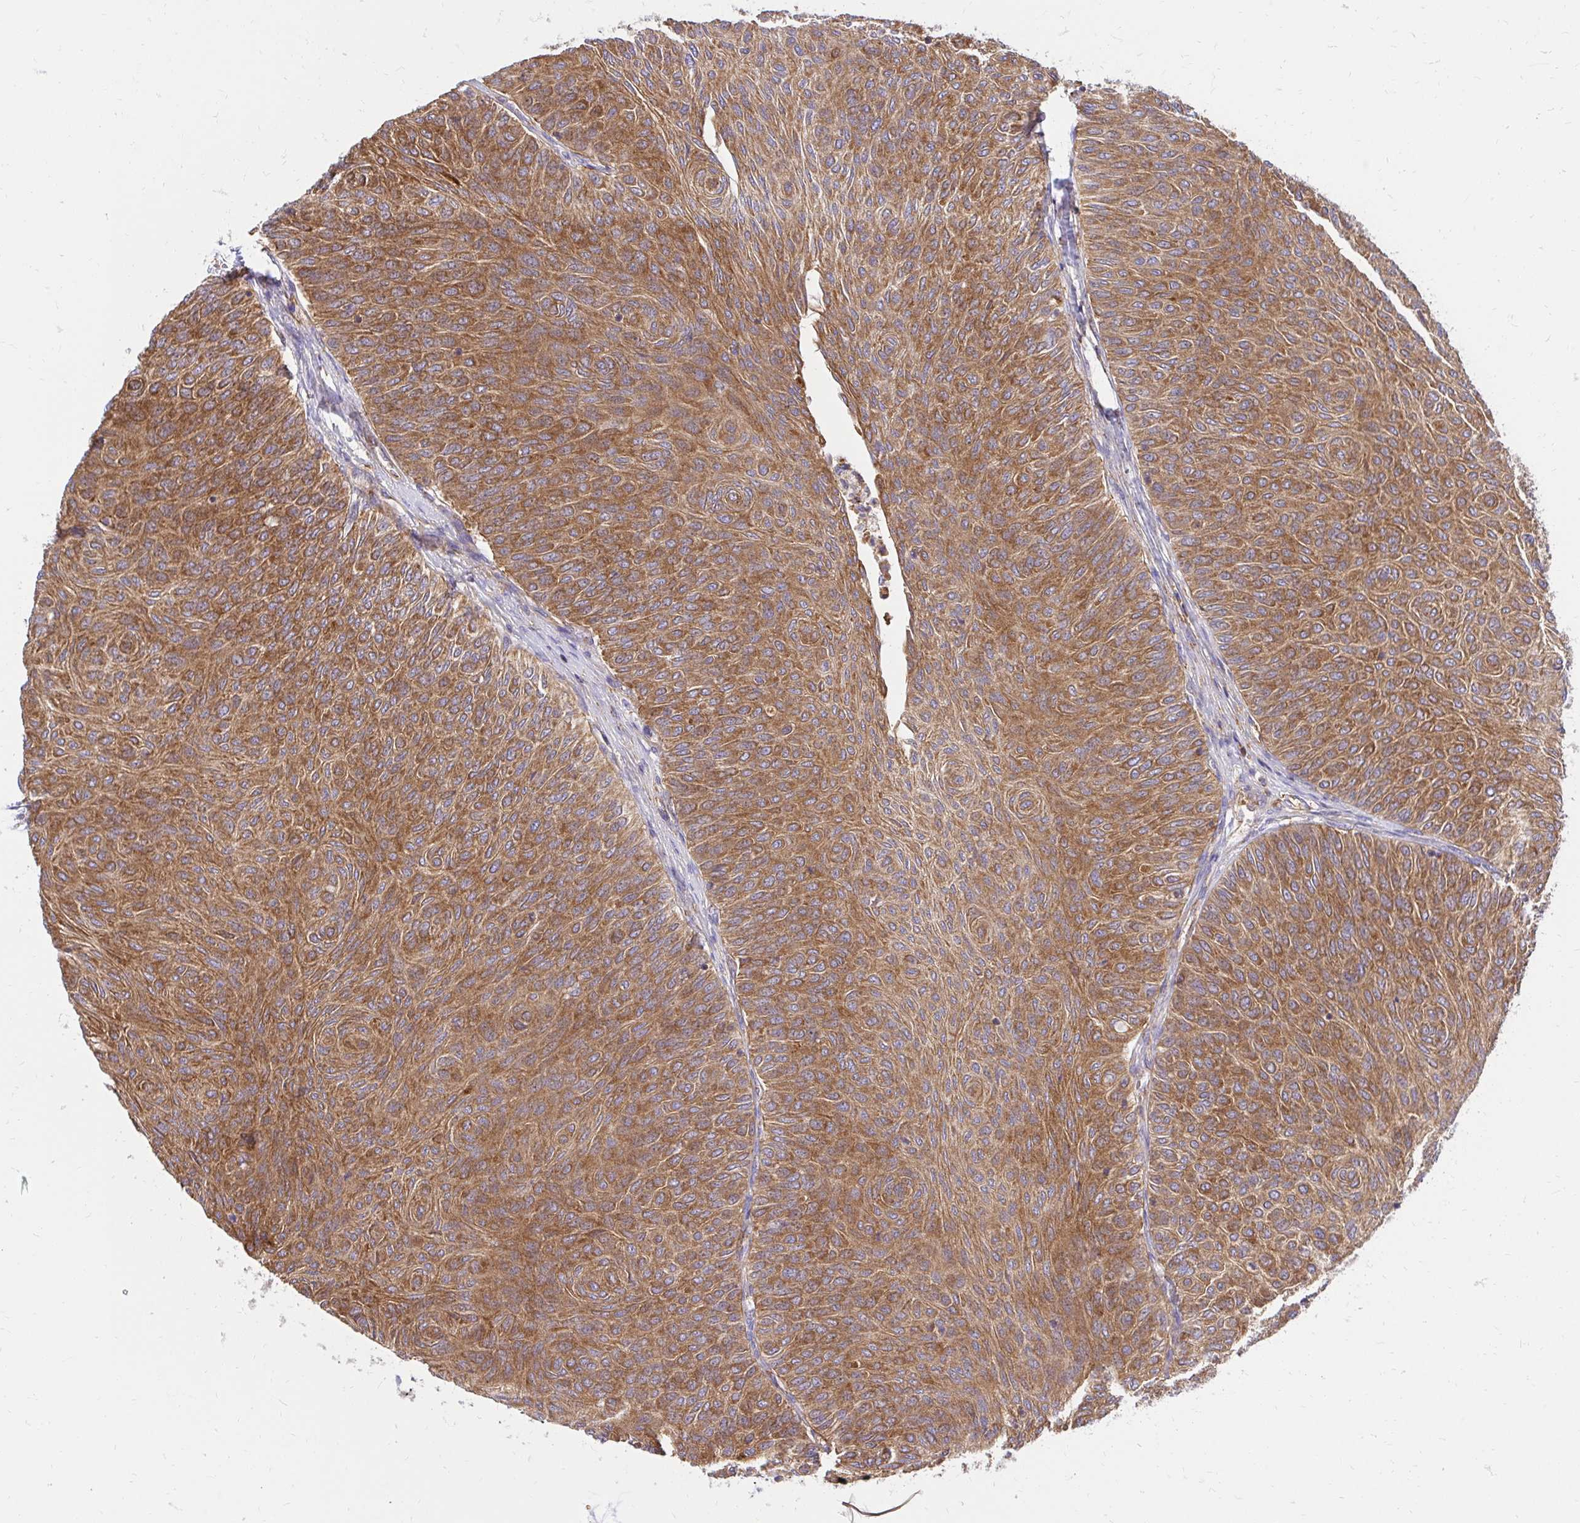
{"staining": {"intensity": "moderate", "quantity": ">75%", "location": "cytoplasmic/membranous"}, "tissue": "urothelial cancer", "cell_type": "Tumor cells", "image_type": "cancer", "snomed": [{"axis": "morphology", "description": "Urothelial carcinoma, Low grade"}, {"axis": "topography", "description": "Urinary bladder"}], "caption": "This is a histology image of immunohistochemistry (IHC) staining of urothelial cancer, which shows moderate positivity in the cytoplasmic/membranous of tumor cells.", "gene": "ABCB10", "patient": {"sex": "male", "age": 78}}